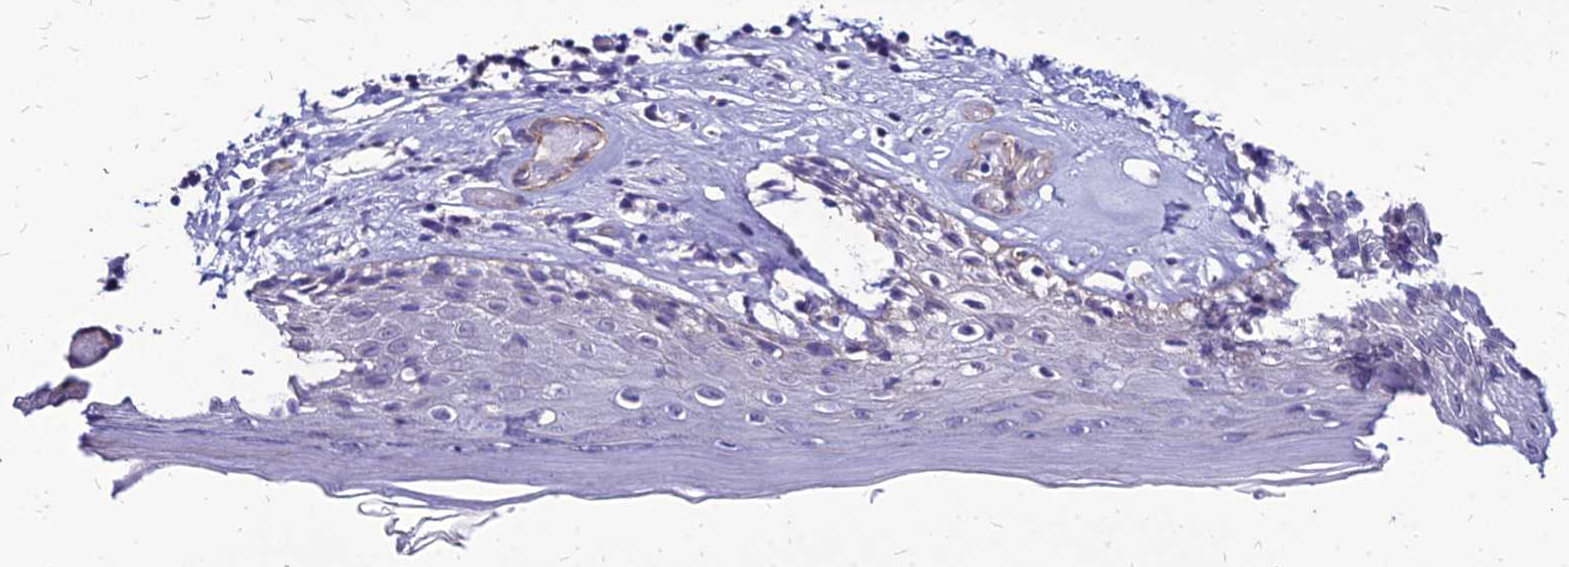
{"staining": {"intensity": "negative", "quantity": "none", "location": "none"}, "tissue": "skin", "cell_type": "Epidermal cells", "image_type": "normal", "snomed": [{"axis": "morphology", "description": "Normal tissue, NOS"}, {"axis": "topography", "description": "Adipose tissue"}, {"axis": "topography", "description": "Vascular tissue"}, {"axis": "topography", "description": "Vulva"}, {"axis": "topography", "description": "Peripheral nerve tissue"}], "caption": "This image is of benign skin stained with immunohistochemistry to label a protein in brown with the nuclei are counter-stained blue. There is no expression in epidermal cells.", "gene": "YEATS2", "patient": {"sex": "female", "age": 86}}